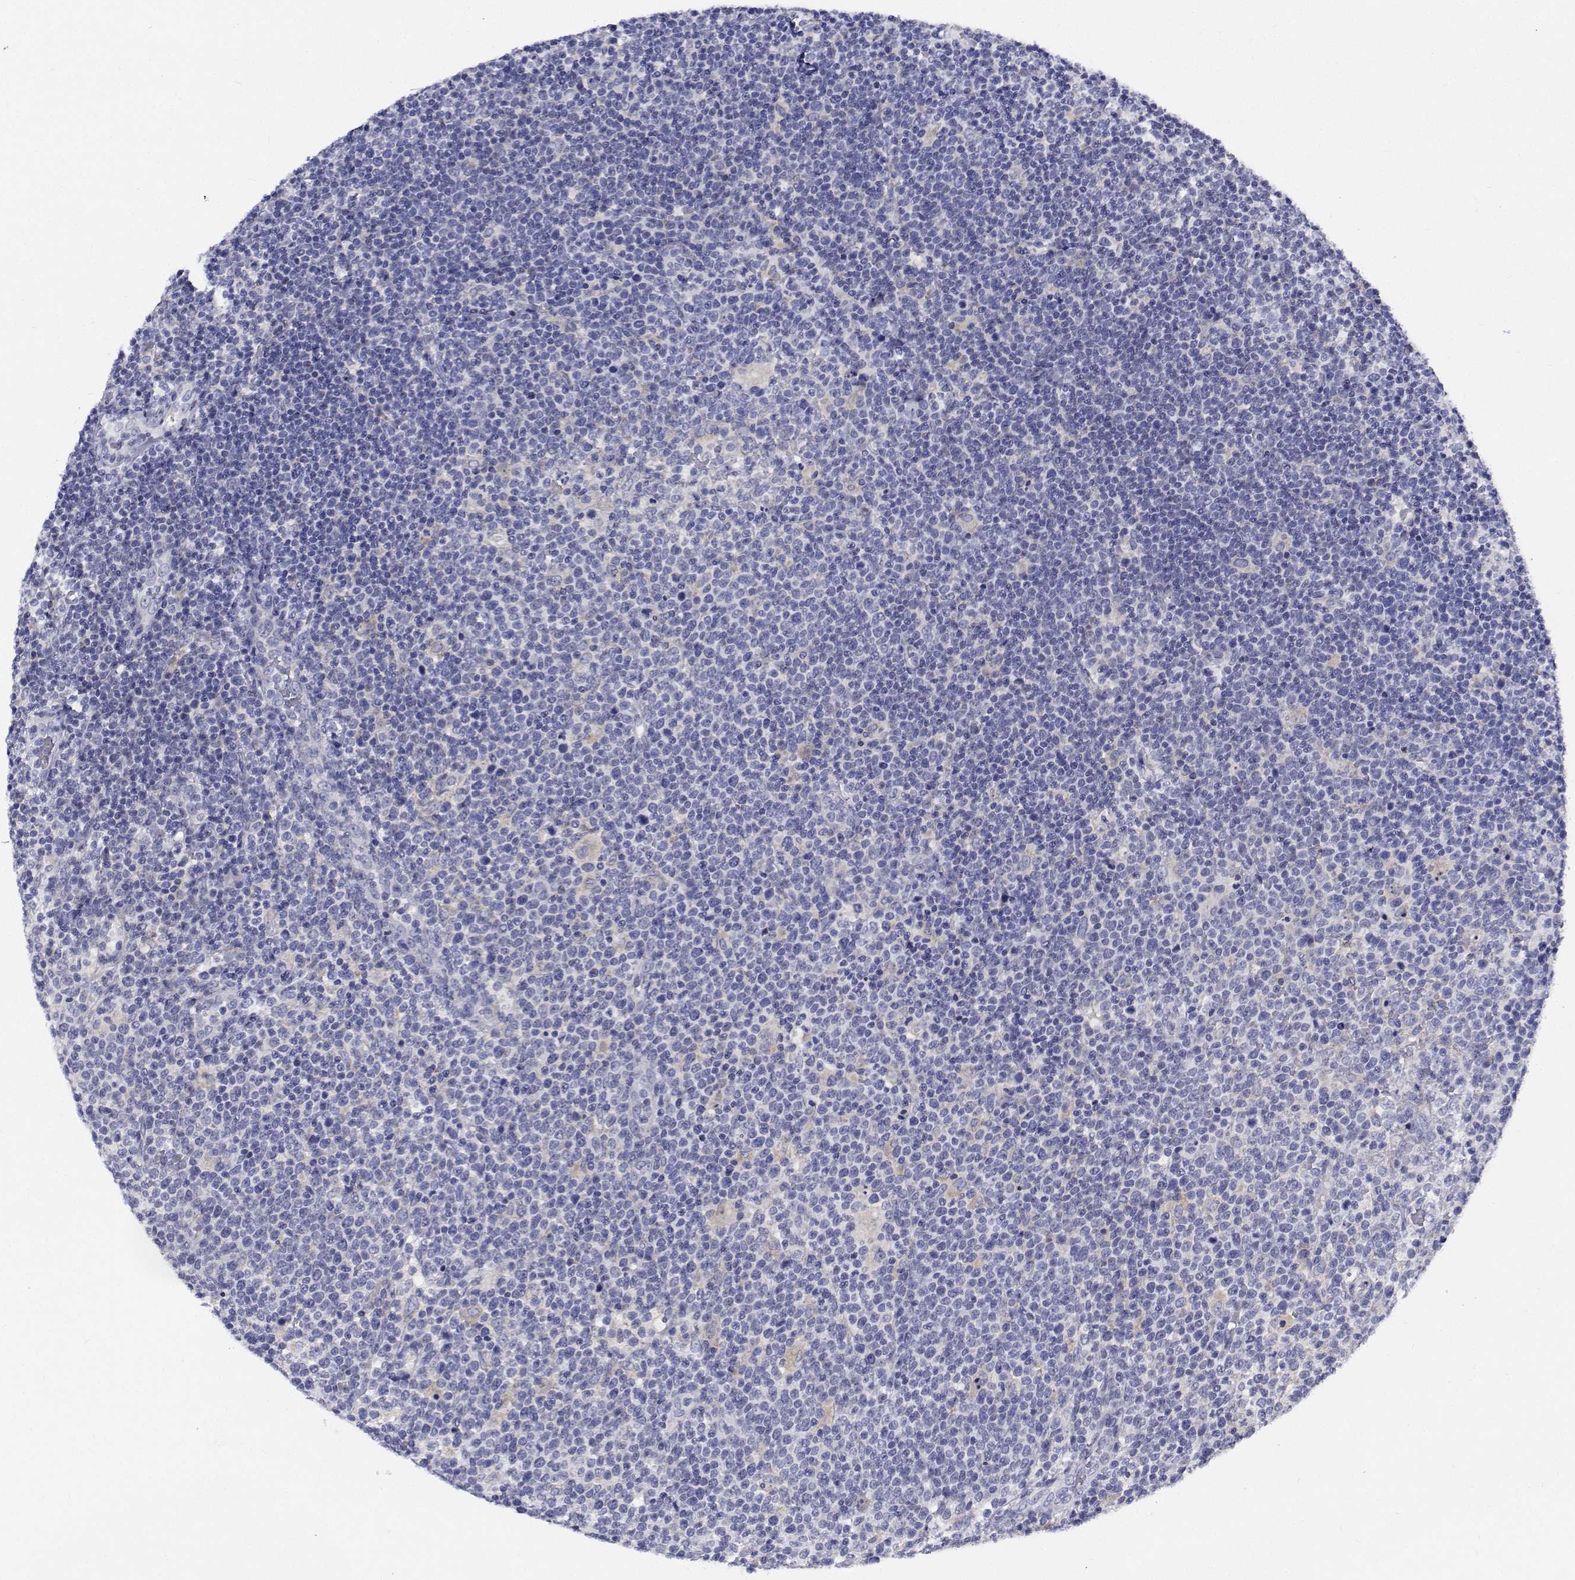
{"staining": {"intensity": "negative", "quantity": "none", "location": "none"}, "tissue": "lymphoma", "cell_type": "Tumor cells", "image_type": "cancer", "snomed": [{"axis": "morphology", "description": "Malignant lymphoma, non-Hodgkin's type, High grade"}, {"axis": "topography", "description": "Lymph node"}], "caption": "Tumor cells show no significant expression in high-grade malignant lymphoma, non-Hodgkin's type. (DAB immunohistochemistry (IHC) visualized using brightfield microscopy, high magnification).", "gene": "CDHR3", "patient": {"sex": "male", "age": 61}}